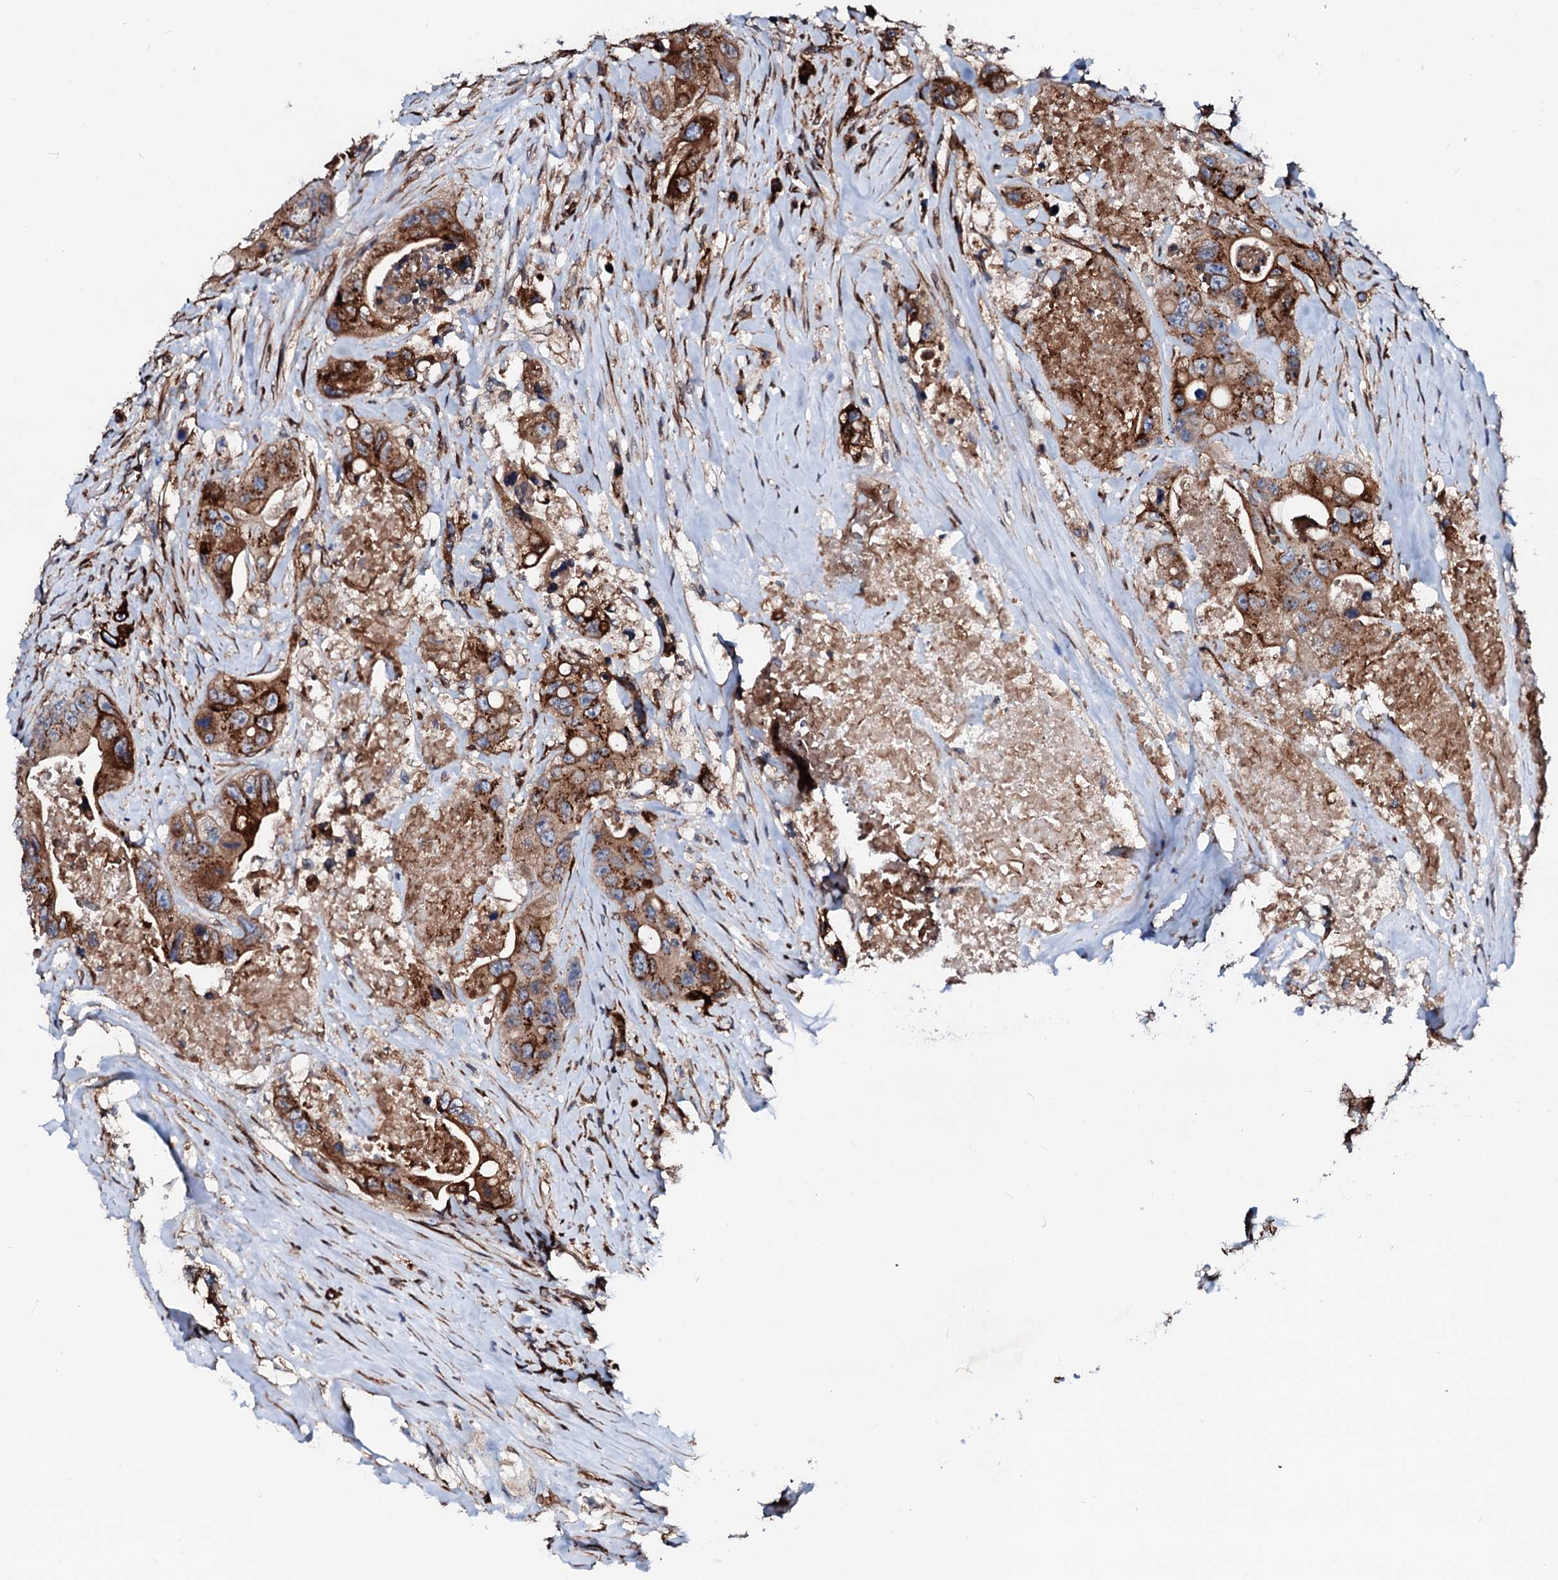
{"staining": {"intensity": "strong", "quantity": ">75%", "location": "cytoplasmic/membranous"}, "tissue": "colorectal cancer", "cell_type": "Tumor cells", "image_type": "cancer", "snomed": [{"axis": "morphology", "description": "Adenocarcinoma, NOS"}, {"axis": "topography", "description": "Colon"}], "caption": "Brown immunohistochemical staining in colorectal cancer exhibits strong cytoplasmic/membranous expression in approximately >75% of tumor cells.", "gene": "TMCO3", "patient": {"sex": "female", "age": 46}}